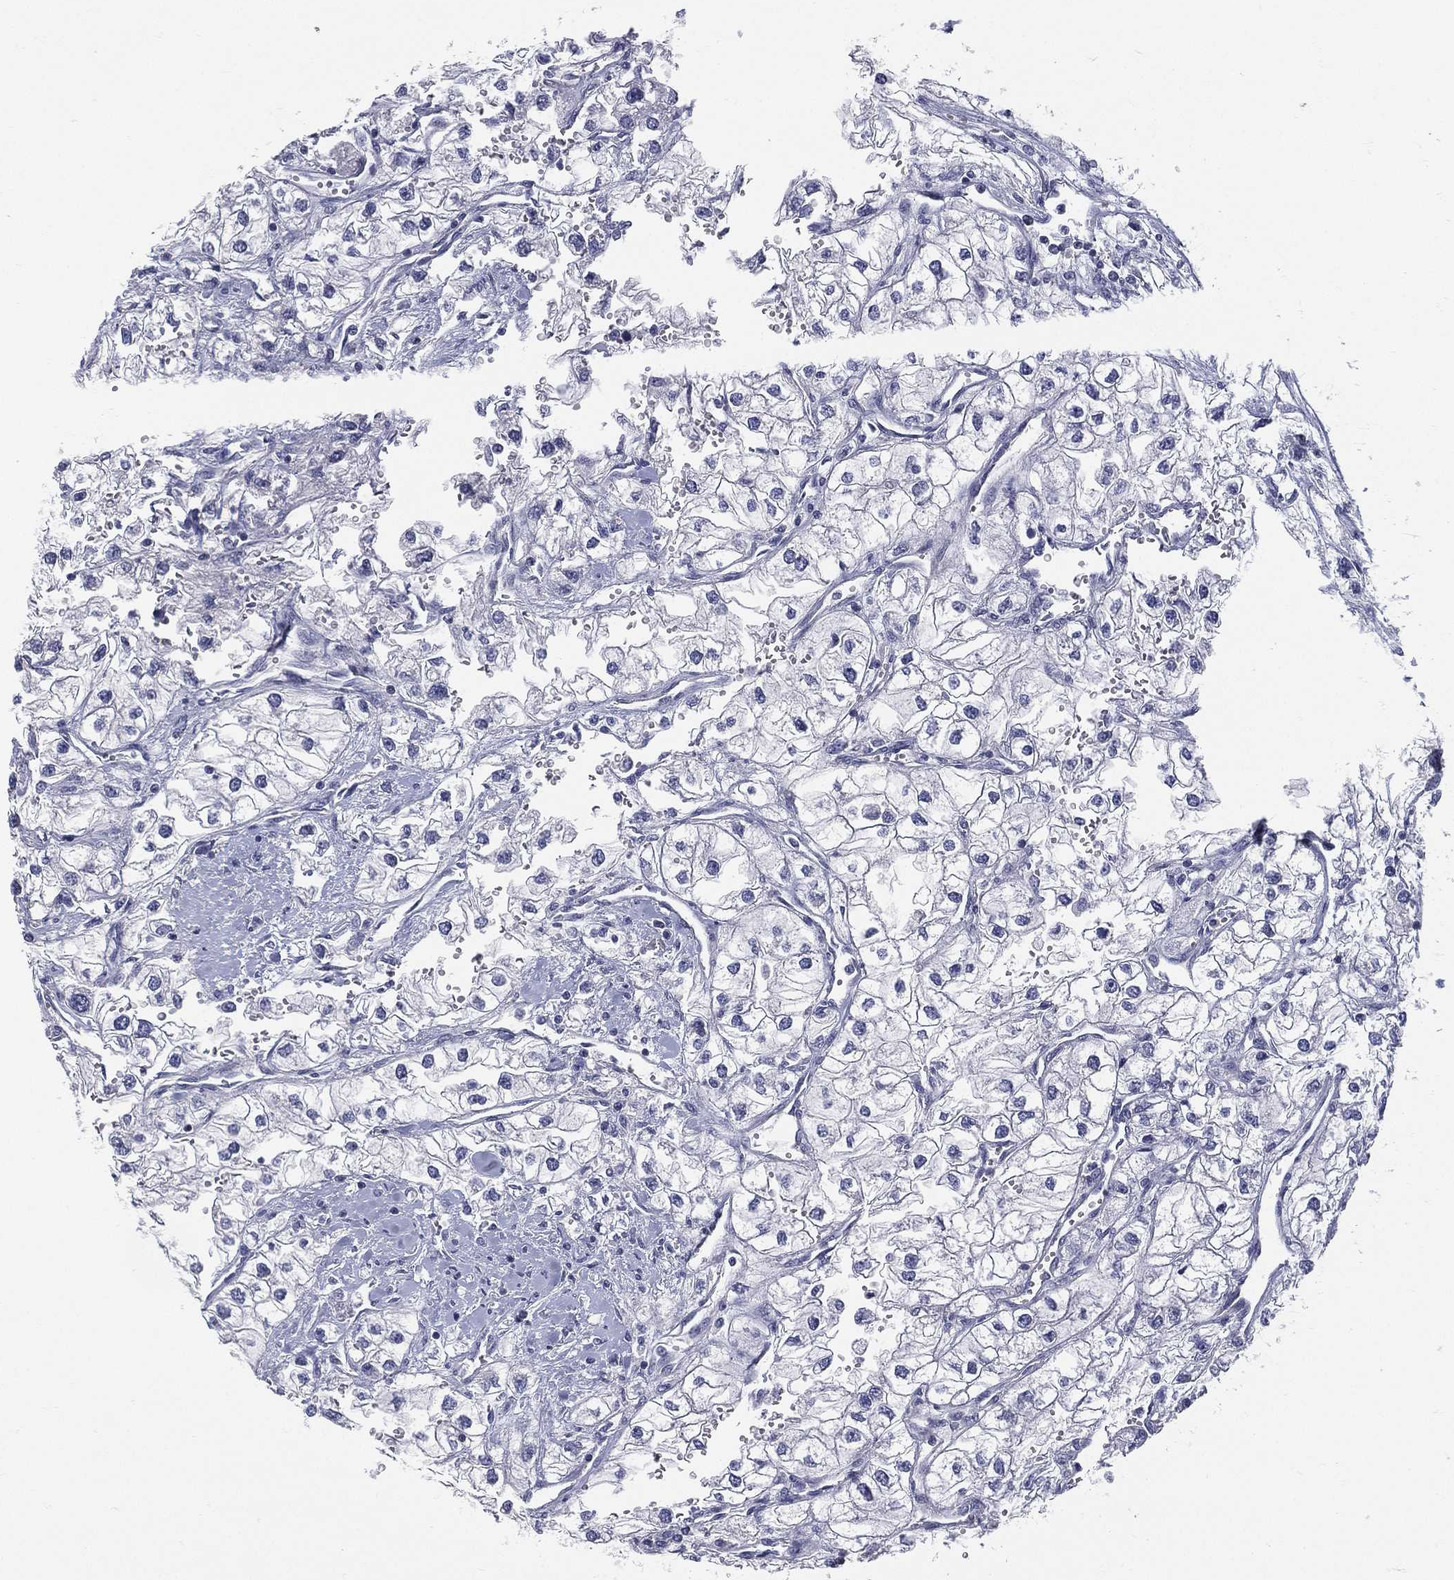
{"staining": {"intensity": "negative", "quantity": "none", "location": "none"}, "tissue": "renal cancer", "cell_type": "Tumor cells", "image_type": "cancer", "snomed": [{"axis": "morphology", "description": "Adenocarcinoma, NOS"}, {"axis": "topography", "description": "Kidney"}], "caption": "Immunohistochemical staining of human renal cancer reveals no significant staining in tumor cells.", "gene": "ETNPPL", "patient": {"sex": "male", "age": 59}}